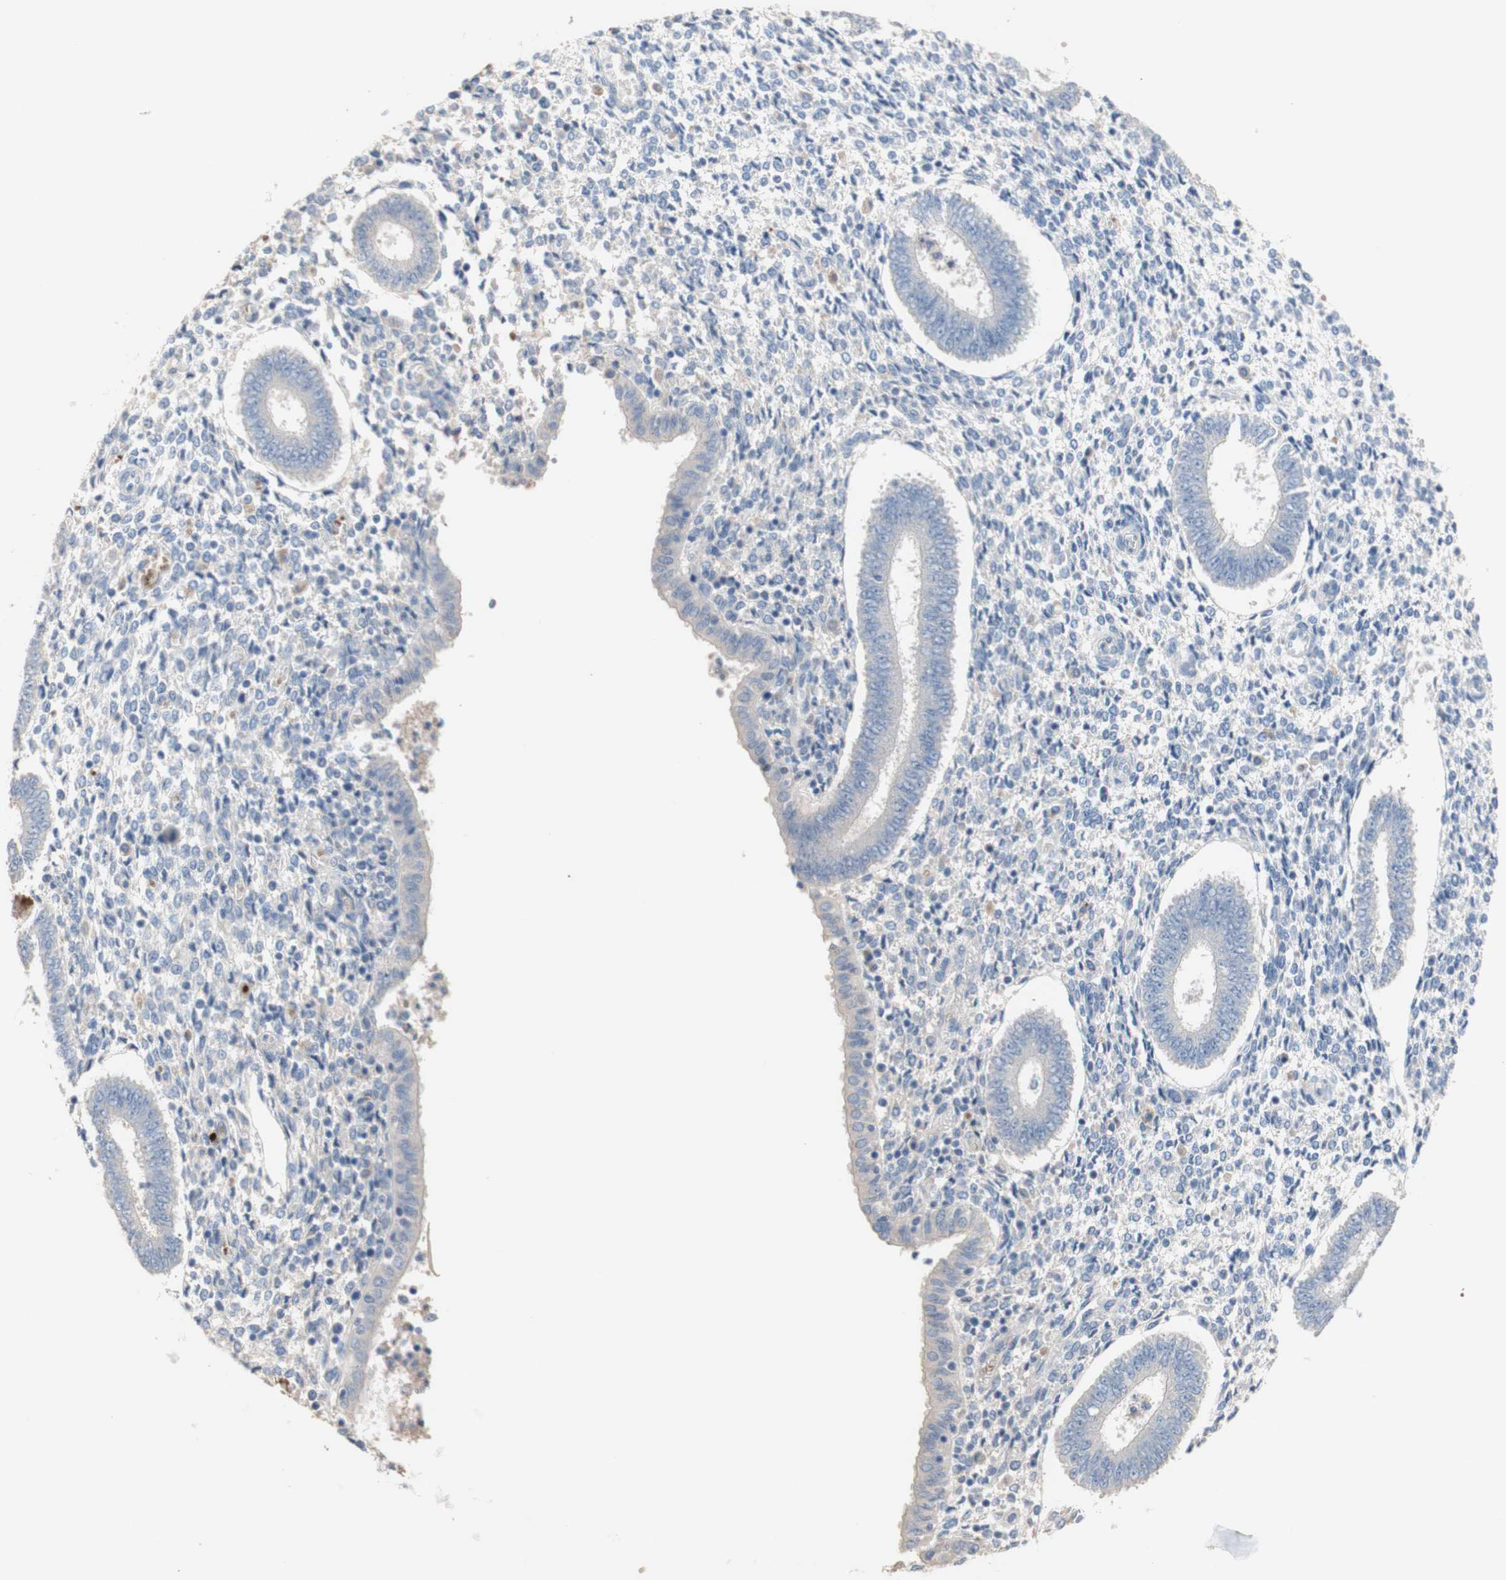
{"staining": {"intensity": "strong", "quantity": "<25%", "location": "cytoplasmic/membranous"}, "tissue": "endometrium", "cell_type": "Cells in endometrial stroma", "image_type": "normal", "snomed": [{"axis": "morphology", "description": "Normal tissue, NOS"}, {"axis": "topography", "description": "Endometrium"}], "caption": "Immunohistochemical staining of unremarkable human endometrium reveals medium levels of strong cytoplasmic/membranous staining in approximately <25% of cells in endometrial stroma. The protein of interest is shown in brown color, while the nuclei are stained blue.", "gene": "CDON", "patient": {"sex": "female", "age": 35}}